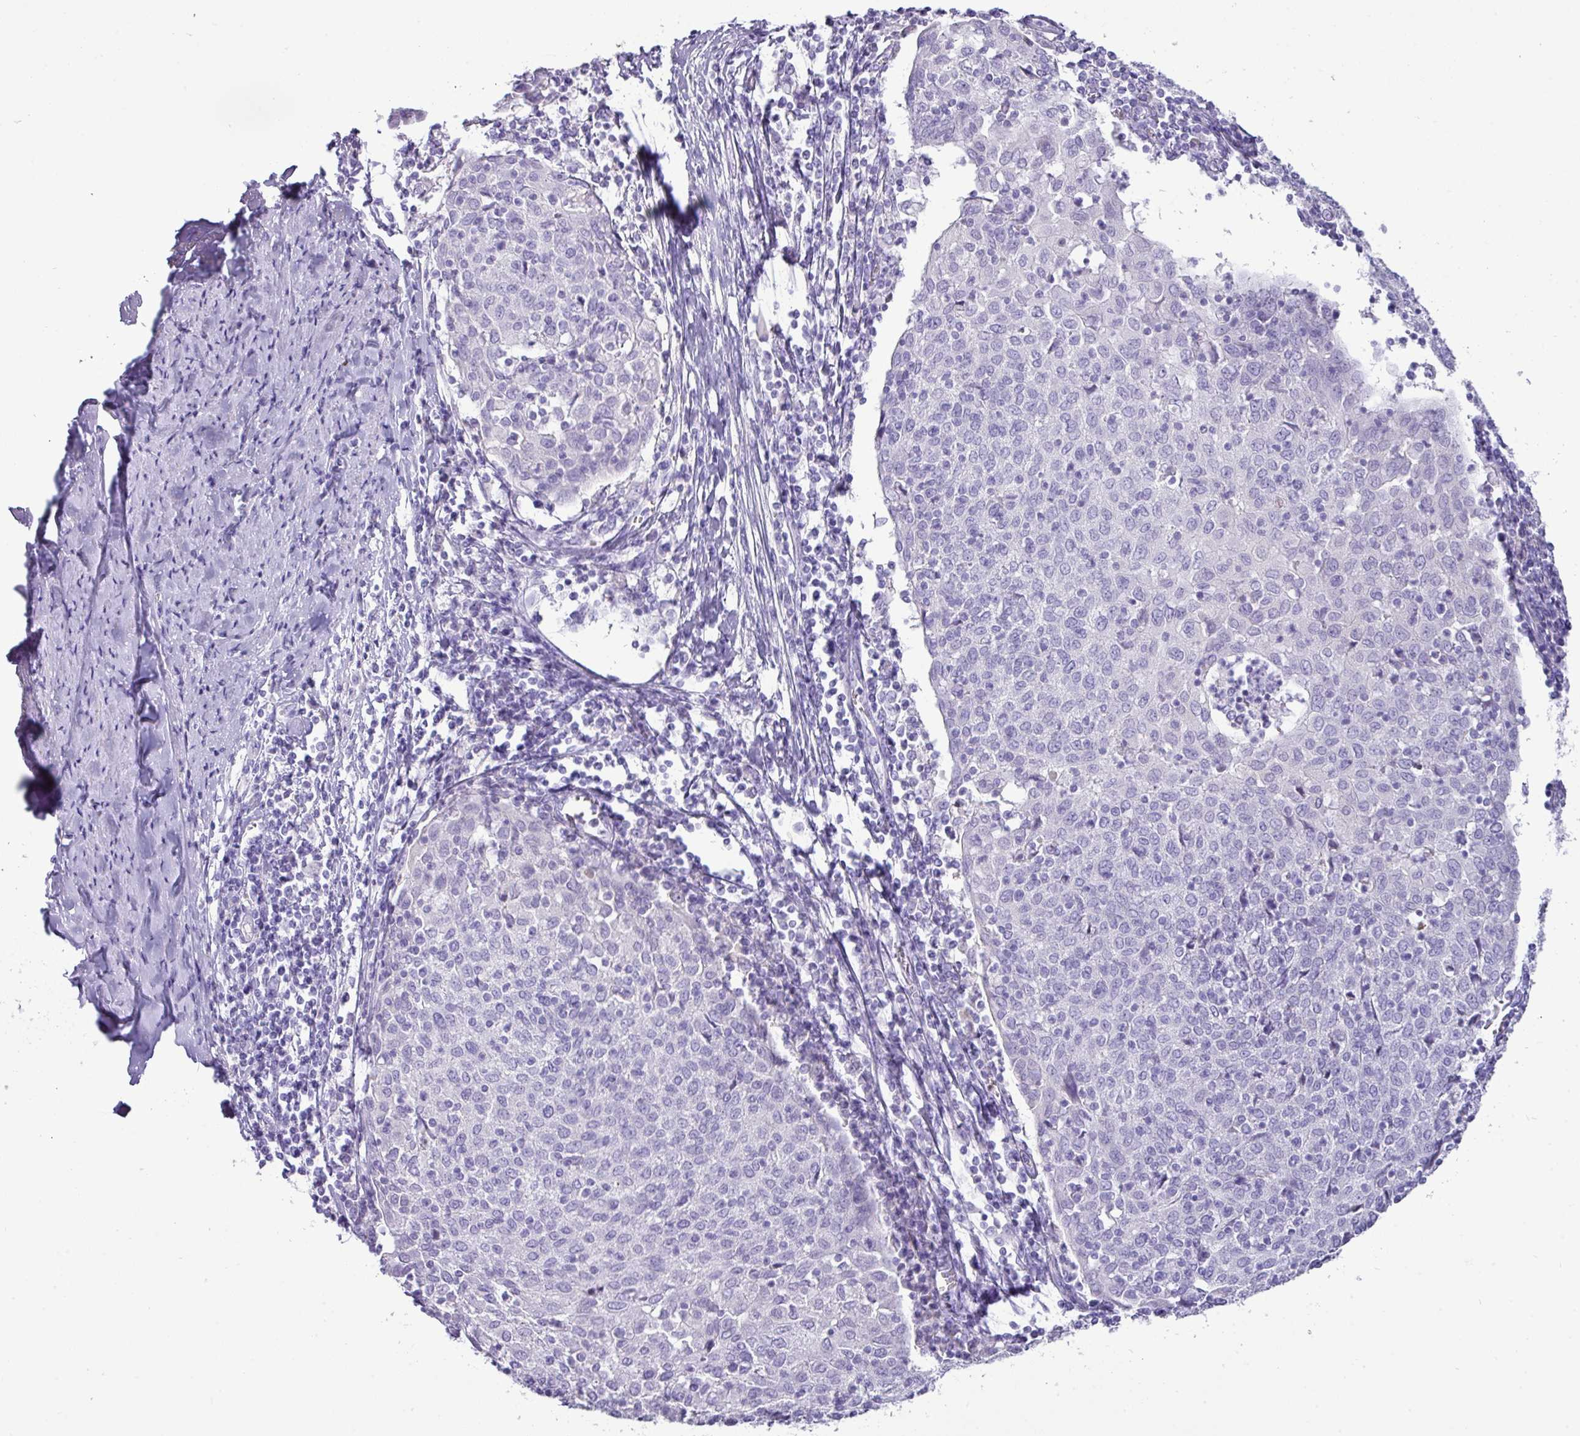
{"staining": {"intensity": "negative", "quantity": "none", "location": "none"}, "tissue": "cervical cancer", "cell_type": "Tumor cells", "image_type": "cancer", "snomed": [{"axis": "morphology", "description": "Squamous cell carcinoma, NOS"}, {"axis": "topography", "description": "Cervix"}], "caption": "Human cervical squamous cell carcinoma stained for a protein using immunohistochemistry shows no expression in tumor cells.", "gene": "GSTA3", "patient": {"sex": "female", "age": 52}}